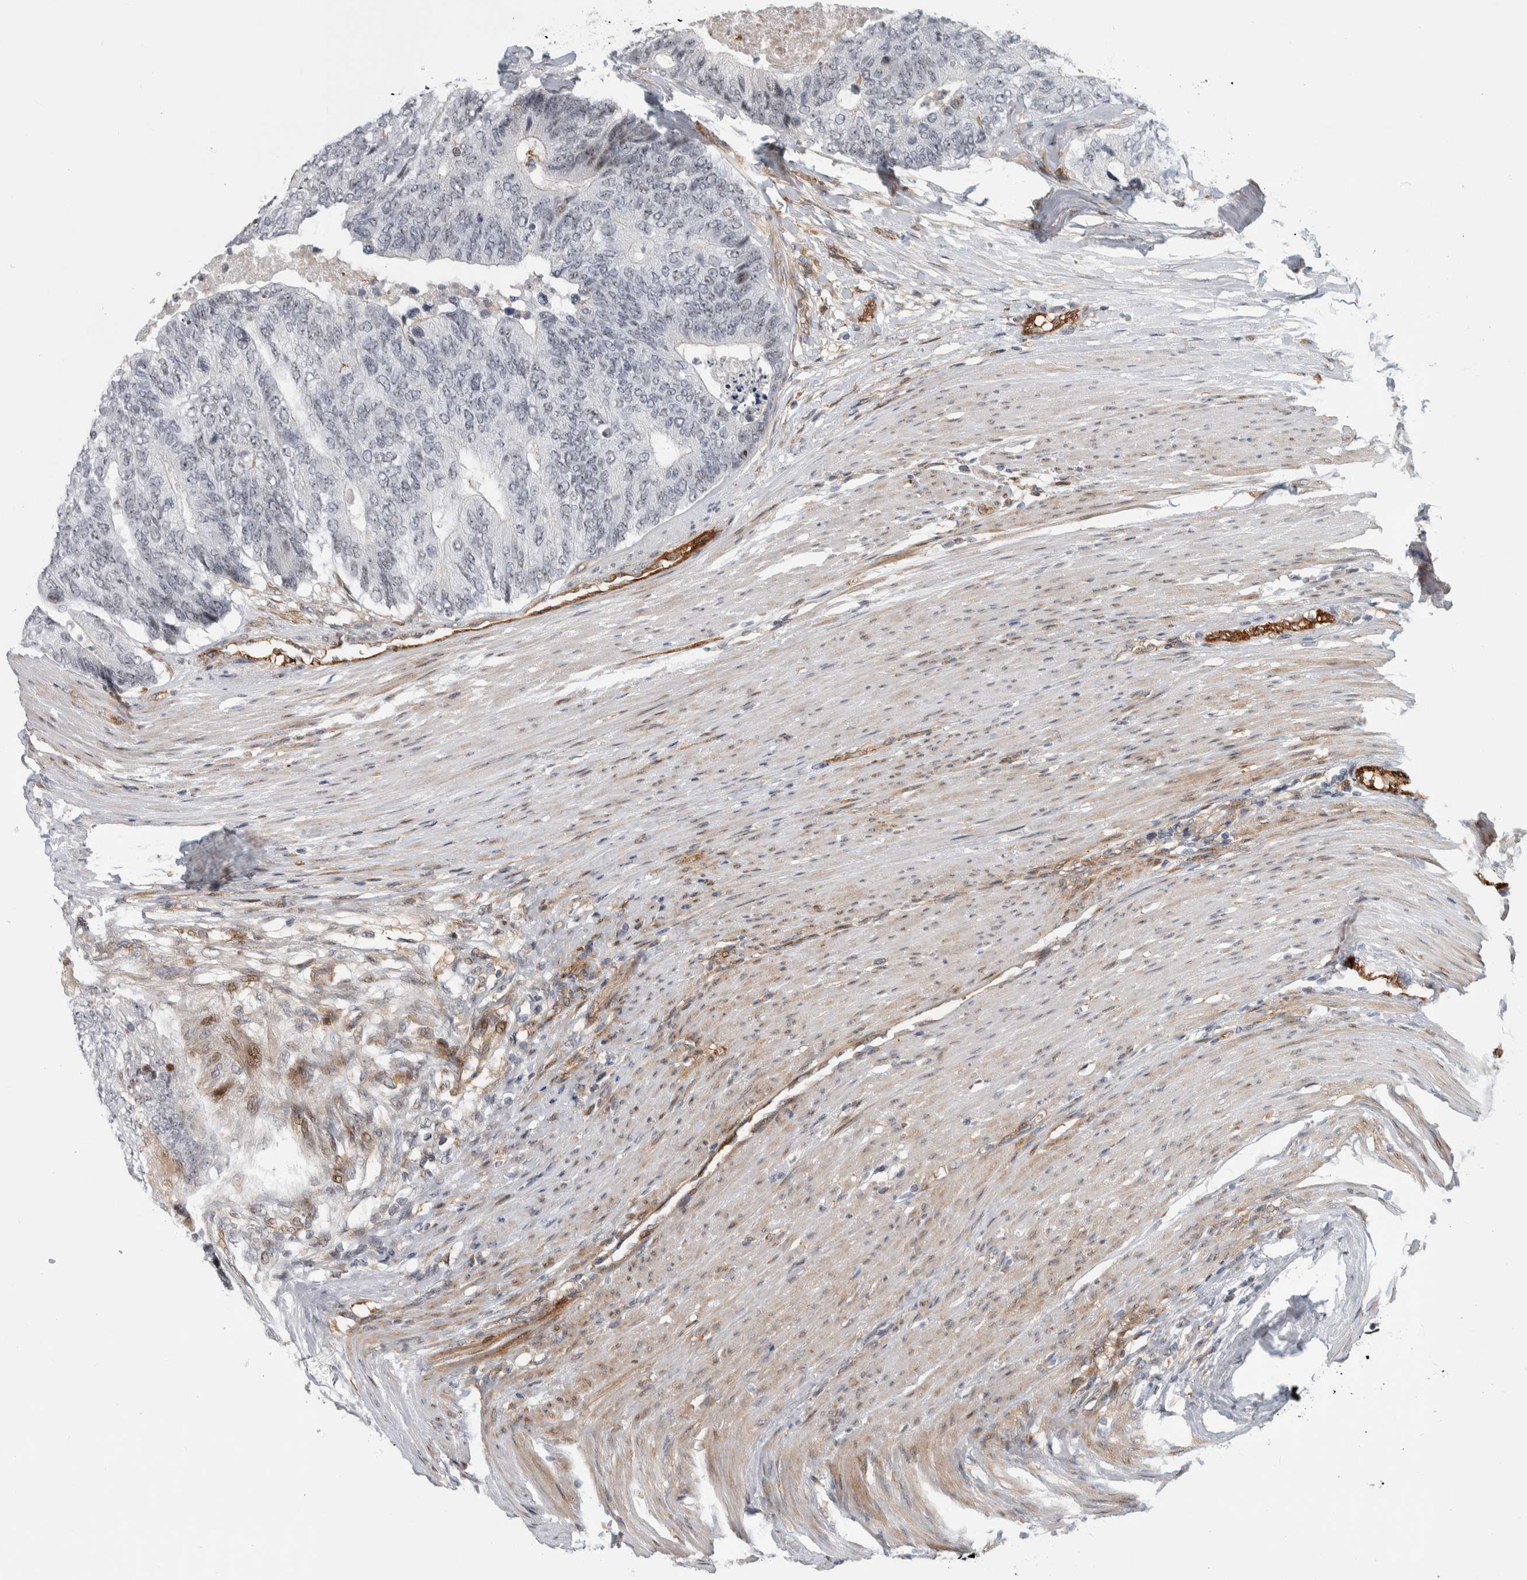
{"staining": {"intensity": "weak", "quantity": "25%-75%", "location": "nuclear"}, "tissue": "colorectal cancer", "cell_type": "Tumor cells", "image_type": "cancer", "snomed": [{"axis": "morphology", "description": "Adenocarcinoma, NOS"}, {"axis": "topography", "description": "Colon"}], "caption": "Colorectal cancer stained with DAB immunohistochemistry (IHC) reveals low levels of weak nuclear positivity in approximately 25%-75% of tumor cells.", "gene": "MSL1", "patient": {"sex": "female", "age": 67}}